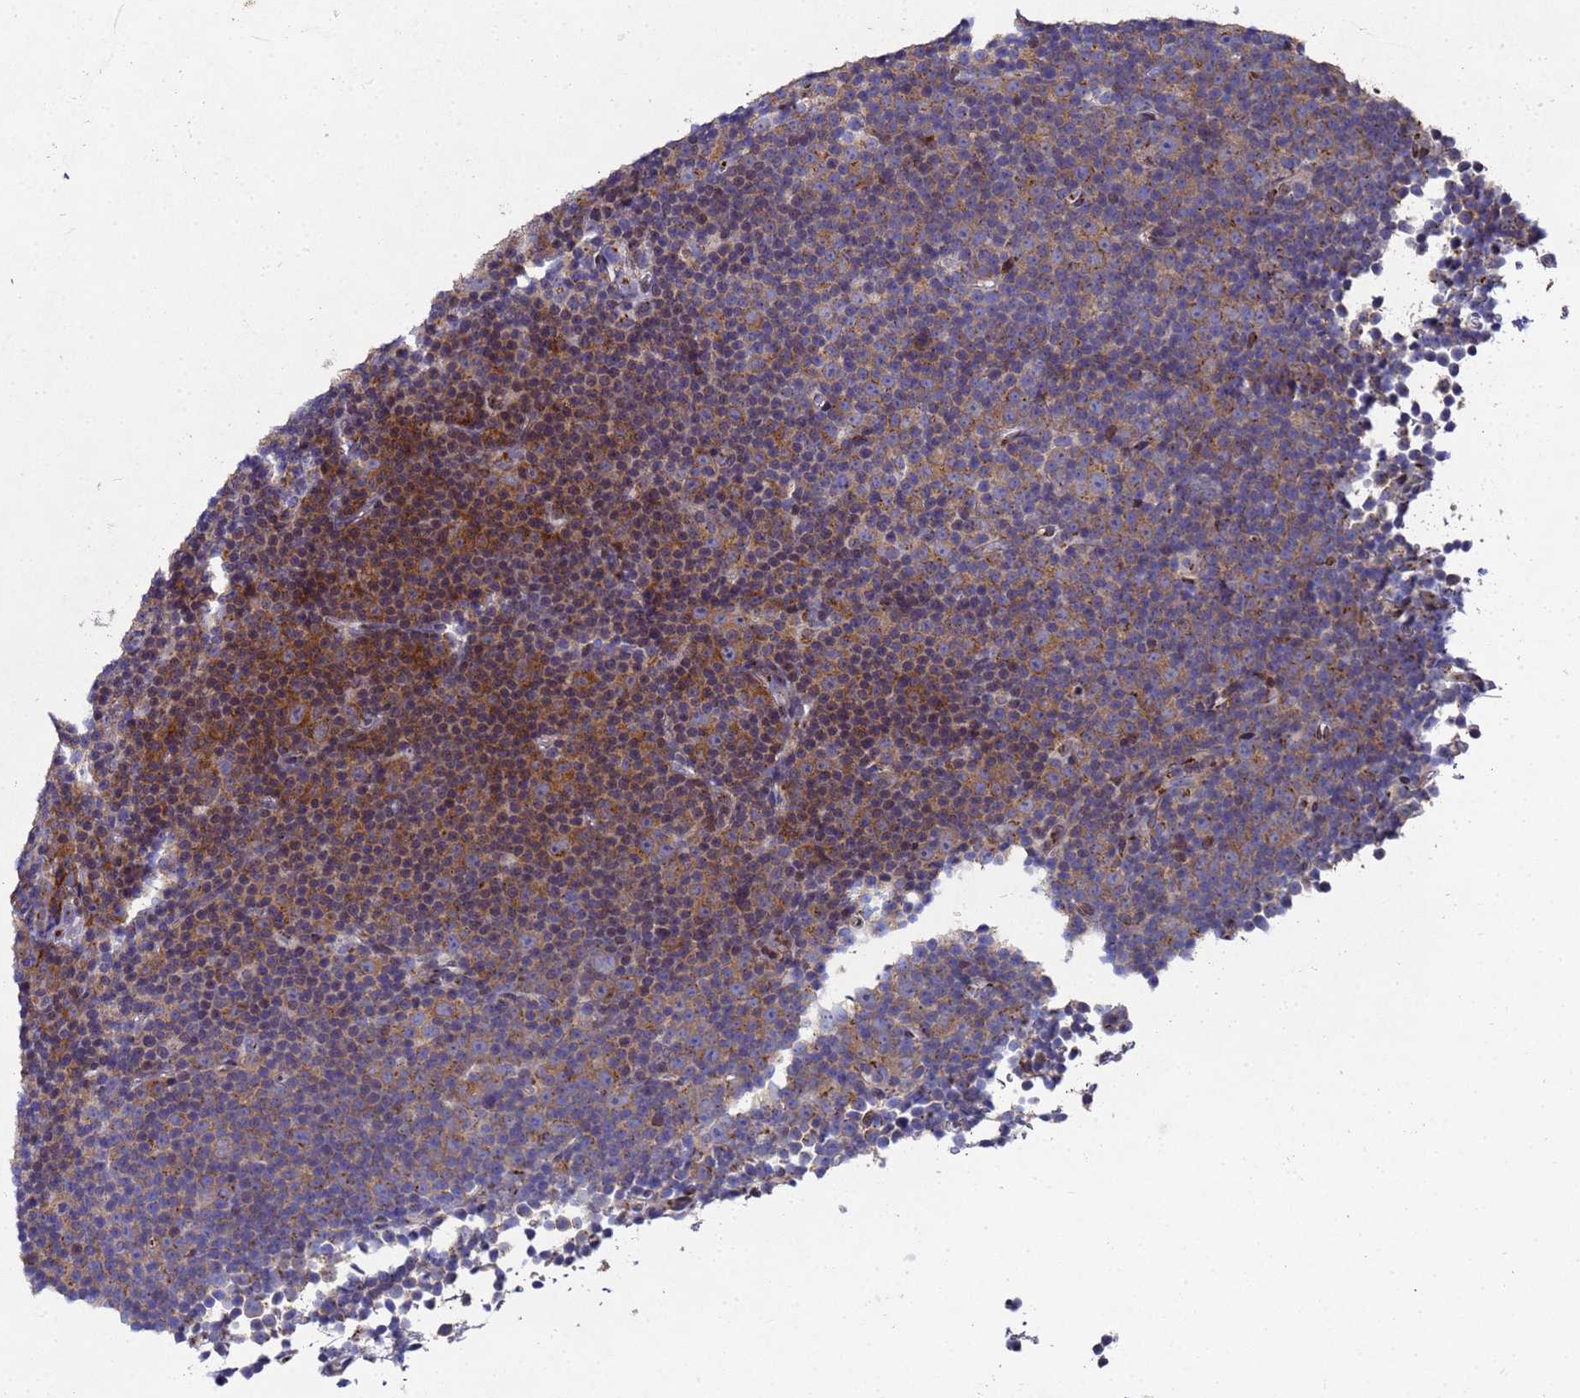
{"staining": {"intensity": "moderate", "quantity": ">75%", "location": "cytoplasmic/membranous"}, "tissue": "lymphoma", "cell_type": "Tumor cells", "image_type": "cancer", "snomed": [{"axis": "morphology", "description": "Malignant lymphoma, non-Hodgkin's type, Low grade"}, {"axis": "topography", "description": "Lymph node"}], "caption": "Tumor cells show moderate cytoplasmic/membranous staining in about >75% of cells in lymphoma.", "gene": "NSUN6", "patient": {"sex": "female", "age": 67}}